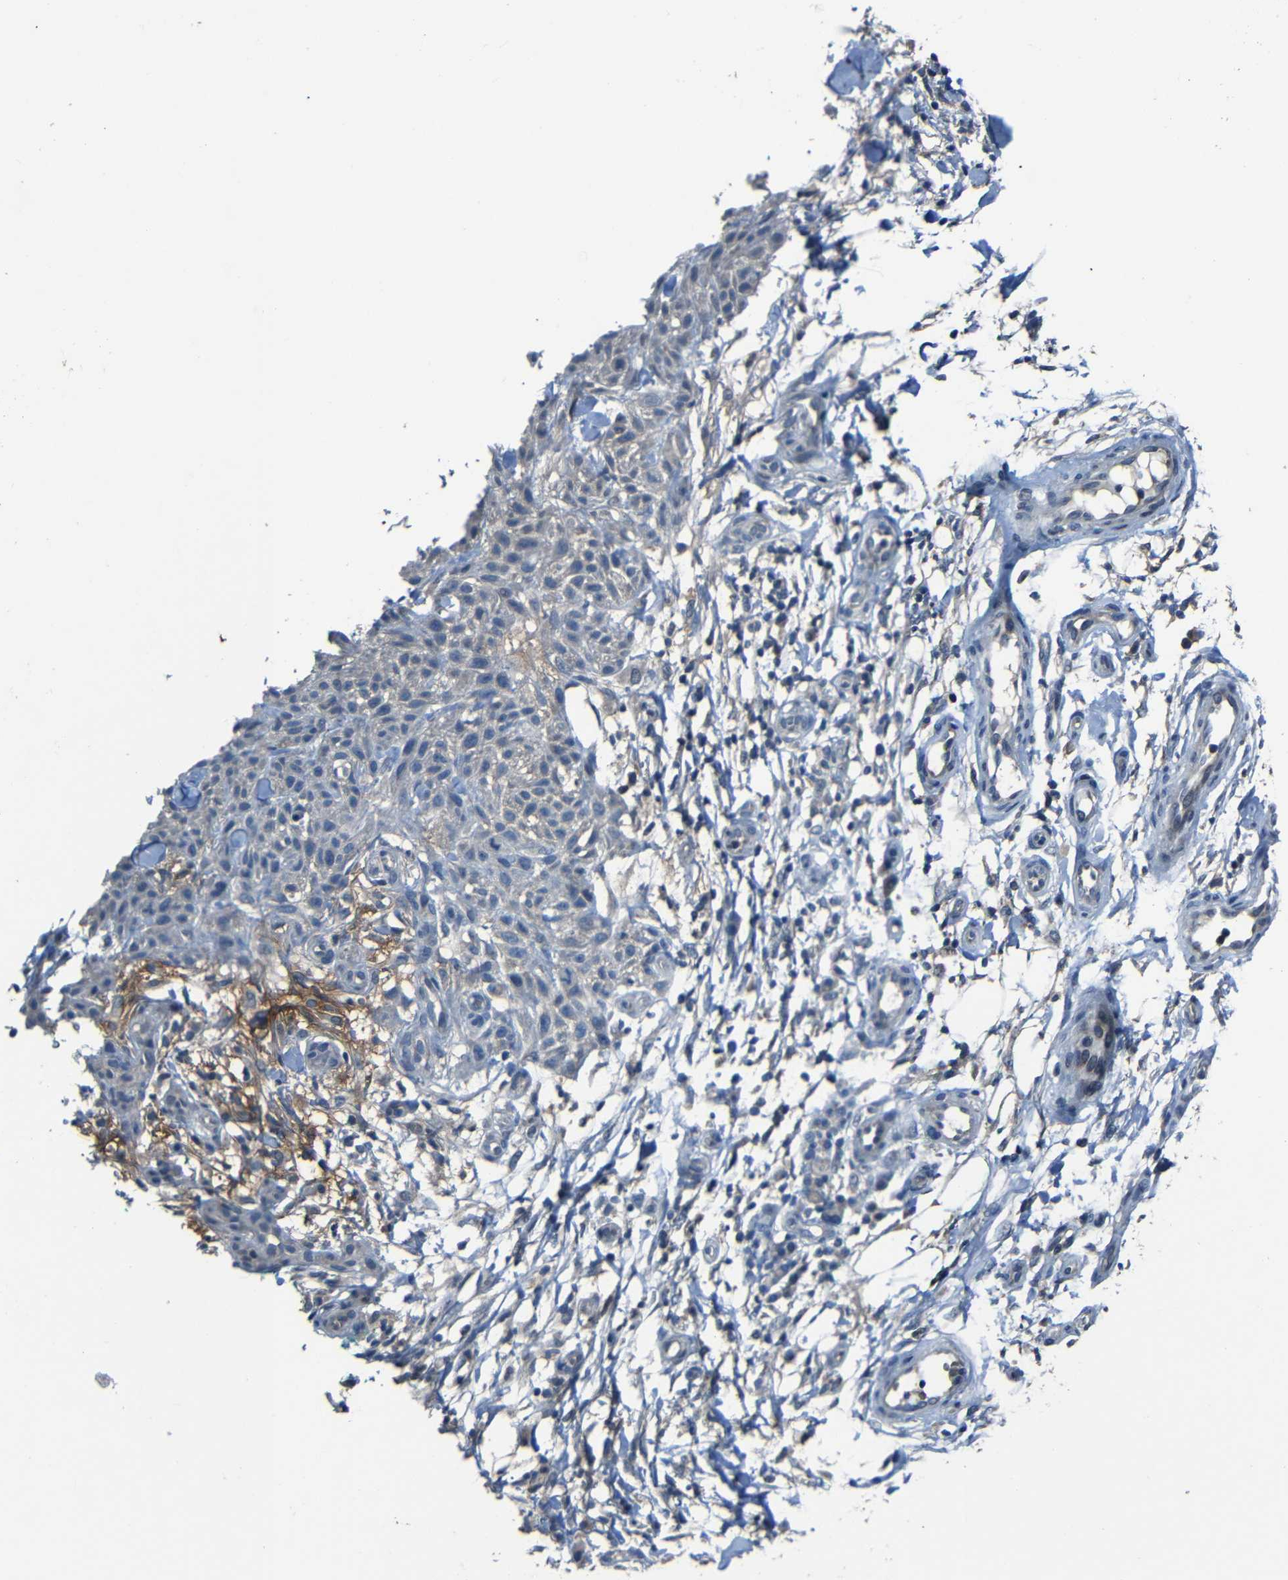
{"staining": {"intensity": "negative", "quantity": "none", "location": "none"}, "tissue": "skin cancer", "cell_type": "Tumor cells", "image_type": "cancer", "snomed": [{"axis": "morphology", "description": "Squamous cell carcinoma, NOS"}, {"axis": "topography", "description": "Skin"}], "caption": "Tumor cells are negative for protein expression in human squamous cell carcinoma (skin).", "gene": "SLA", "patient": {"sex": "female", "age": 42}}